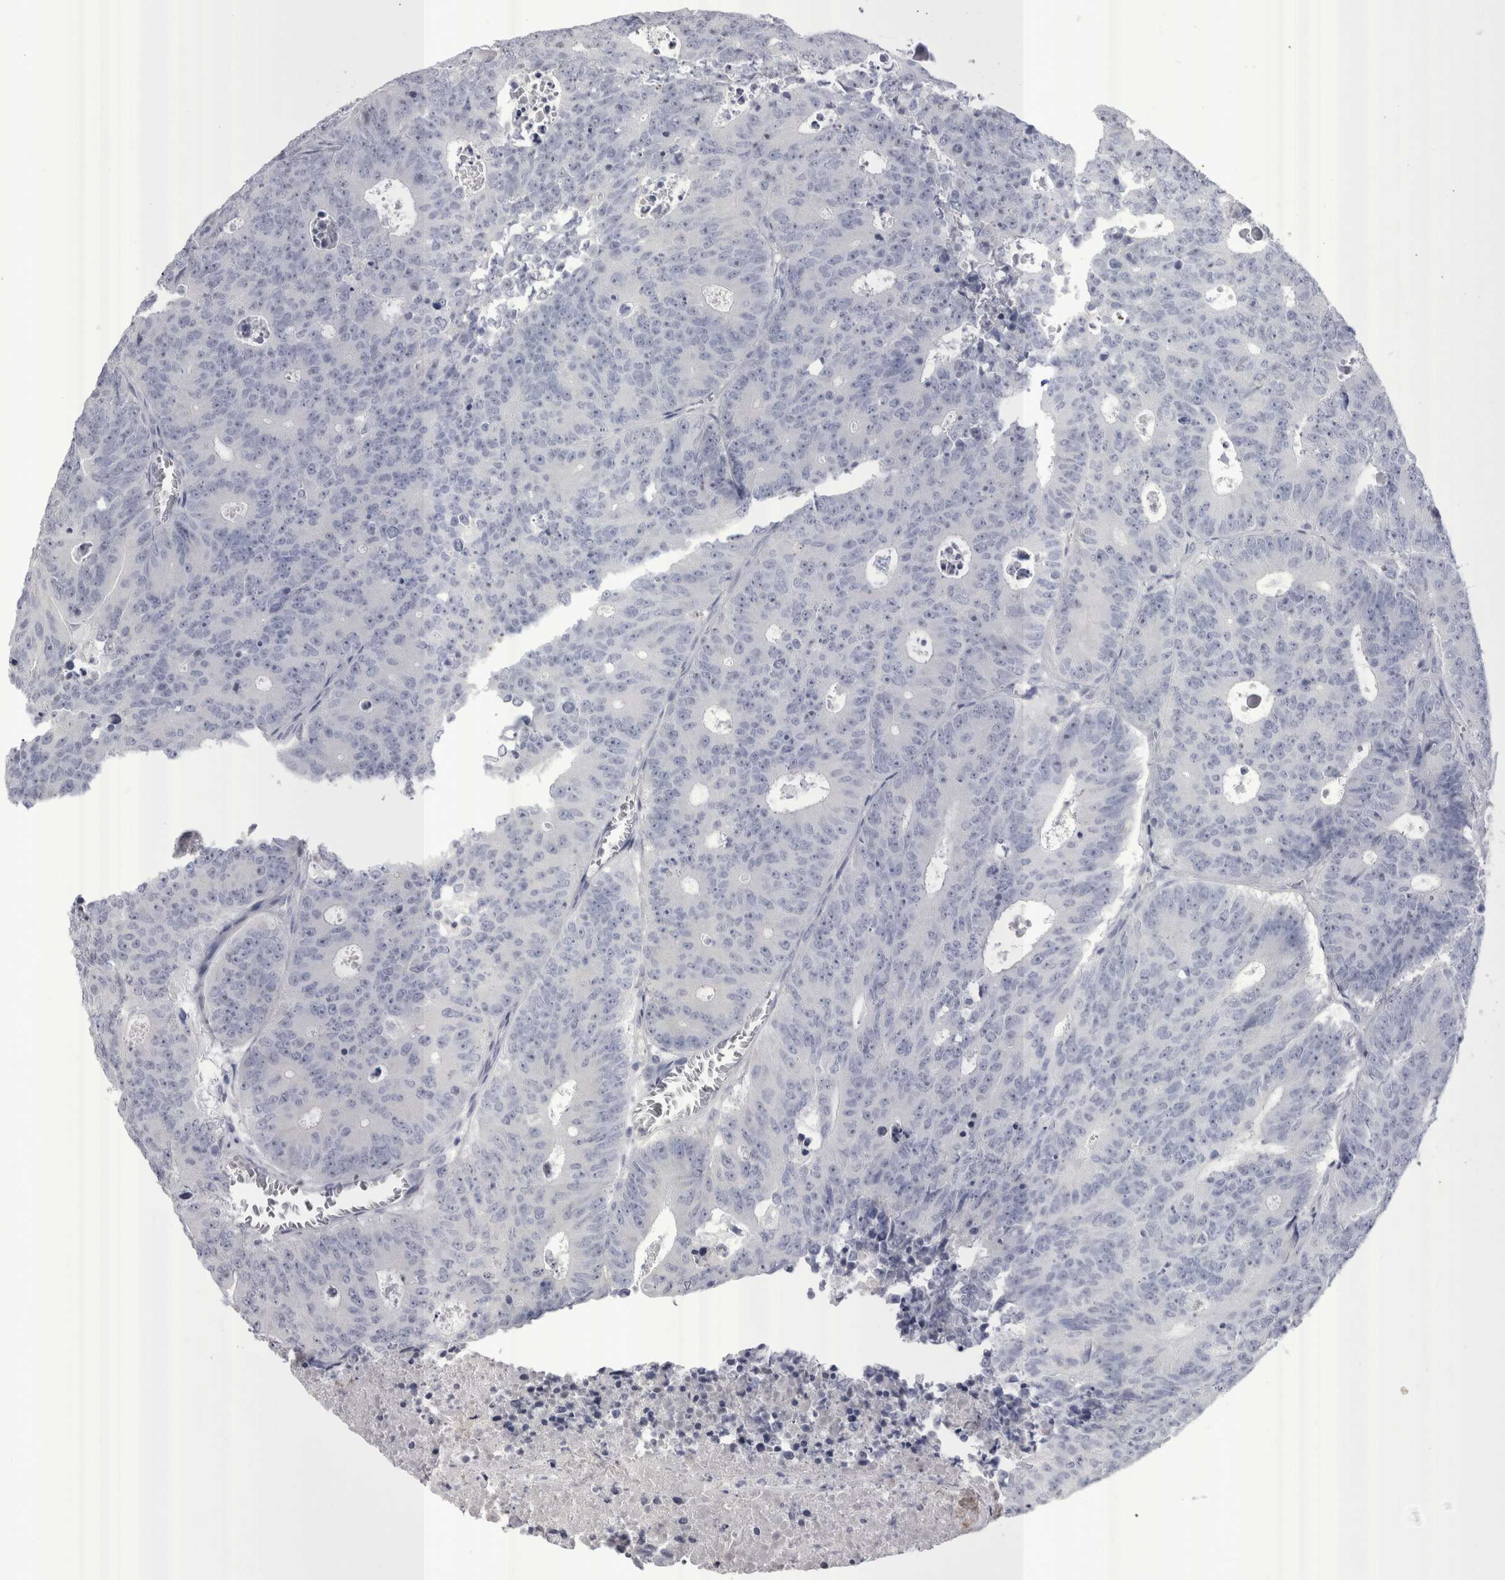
{"staining": {"intensity": "negative", "quantity": "none", "location": "none"}, "tissue": "colorectal cancer", "cell_type": "Tumor cells", "image_type": "cancer", "snomed": [{"axis": "morphology", "description": "Adenocarcinoma, NOS"}, {"axis": "topography", "description": "Colon"}], "caption": "Tumor cells are negative for protein expression in human colorectal cancer (adenocarcinoma).", "gene": "PWP2", "patient": {"sex": "male", "age": 87}}